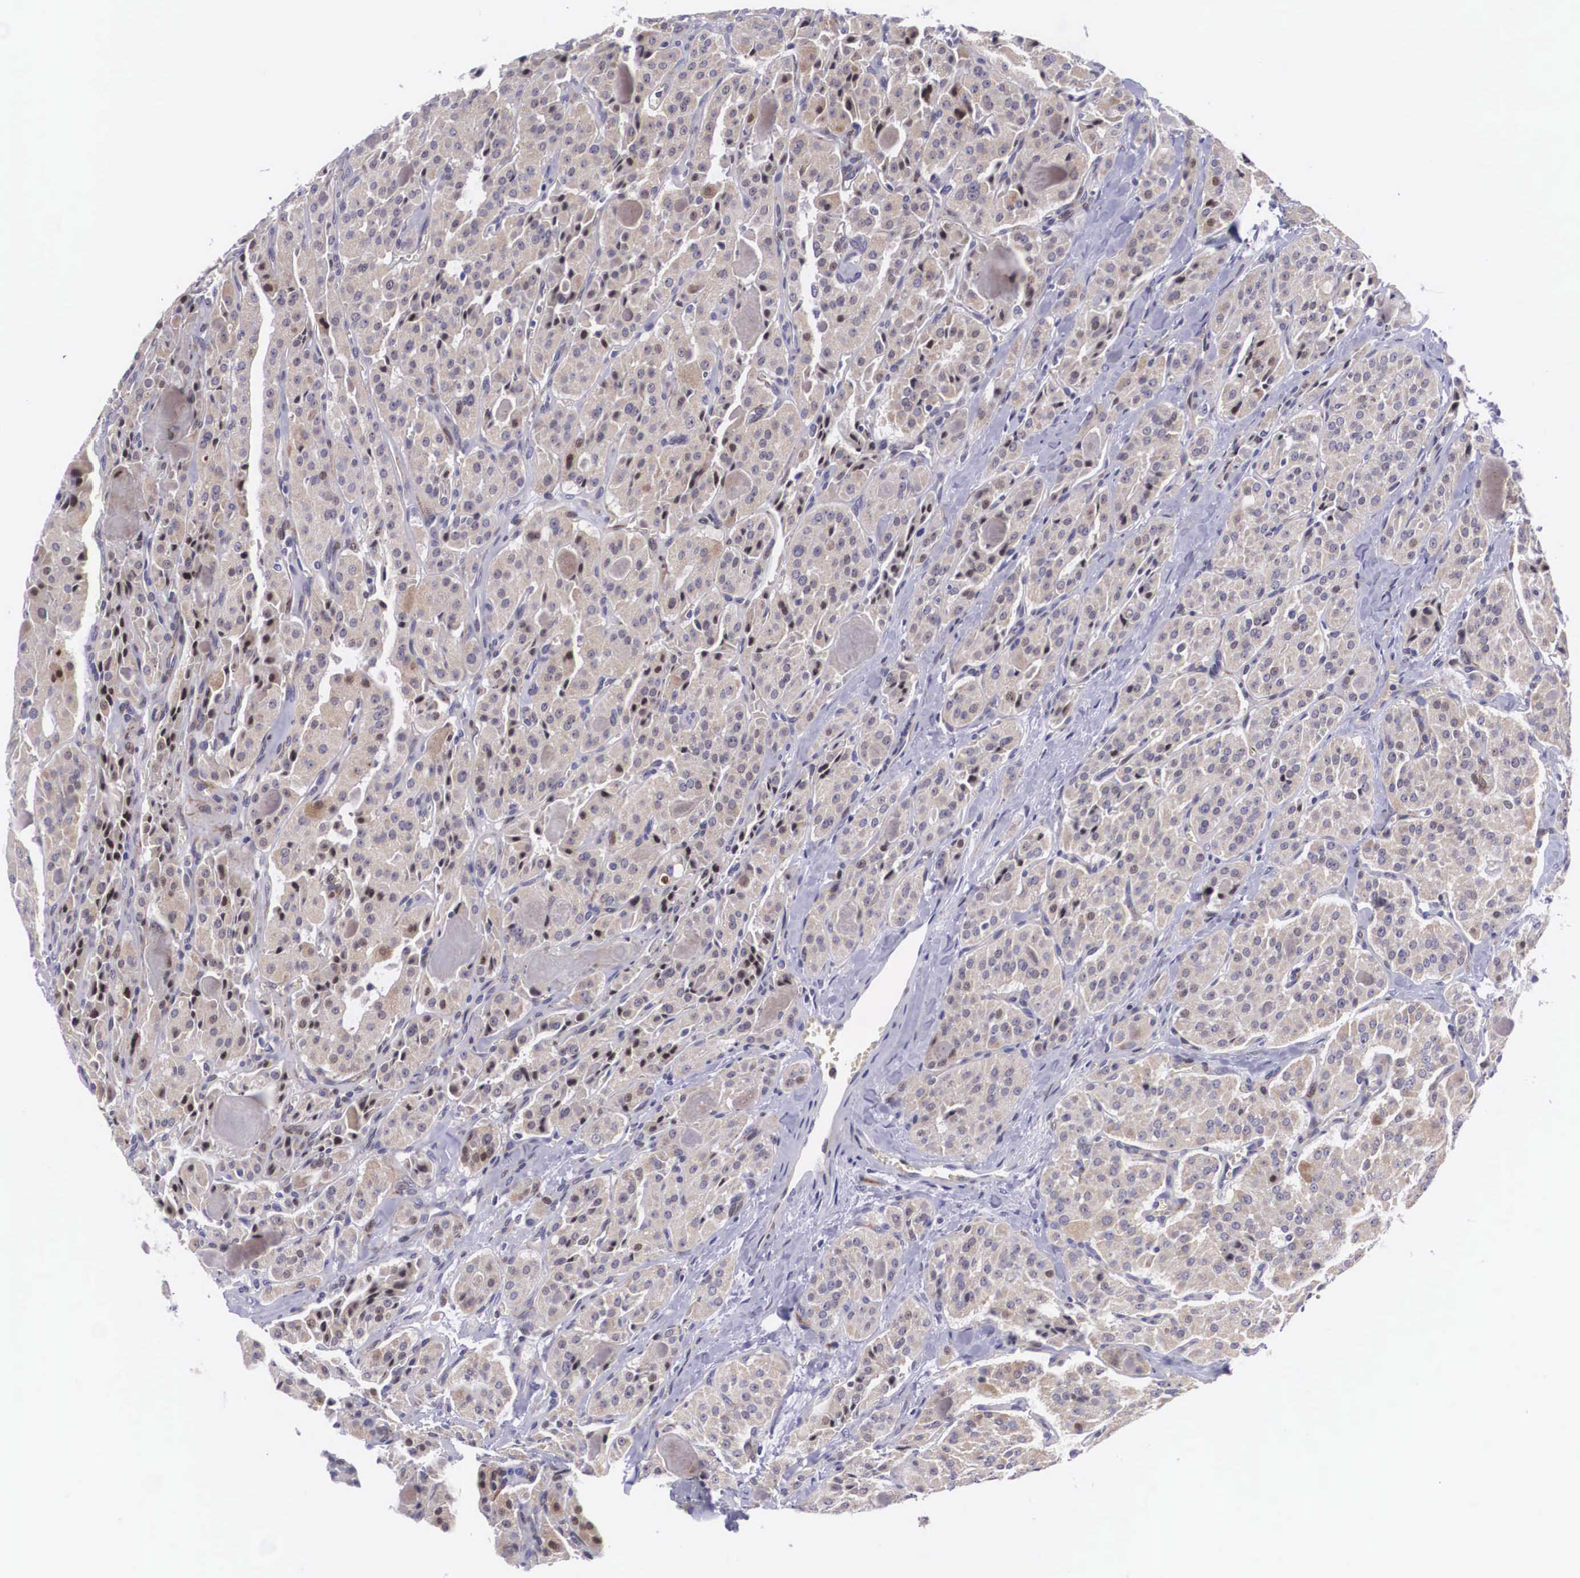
{"staining": {"intensity": "weak", "quantity": "25%-75%", "location": "cytoplasmic/membranous,nuclear"}, "tissue": "thyroid cancer", "cell_type": "Tumor cells", "image_type": "cancer", "snomed": [{"axis": "morphology", "description": "Carcinoma, NOS"}, {"axis": "topography", "description": "Thyroid gland"}], "caption": "There is low levels of weak cytoplasmic/membranous and nuclear positivity in tumor cells of thyroid cancer, as demonstrated by immunohistochemical staining (brown color).", "gene": "EMID1", "patient": {"sex": "male", "age": 76}}